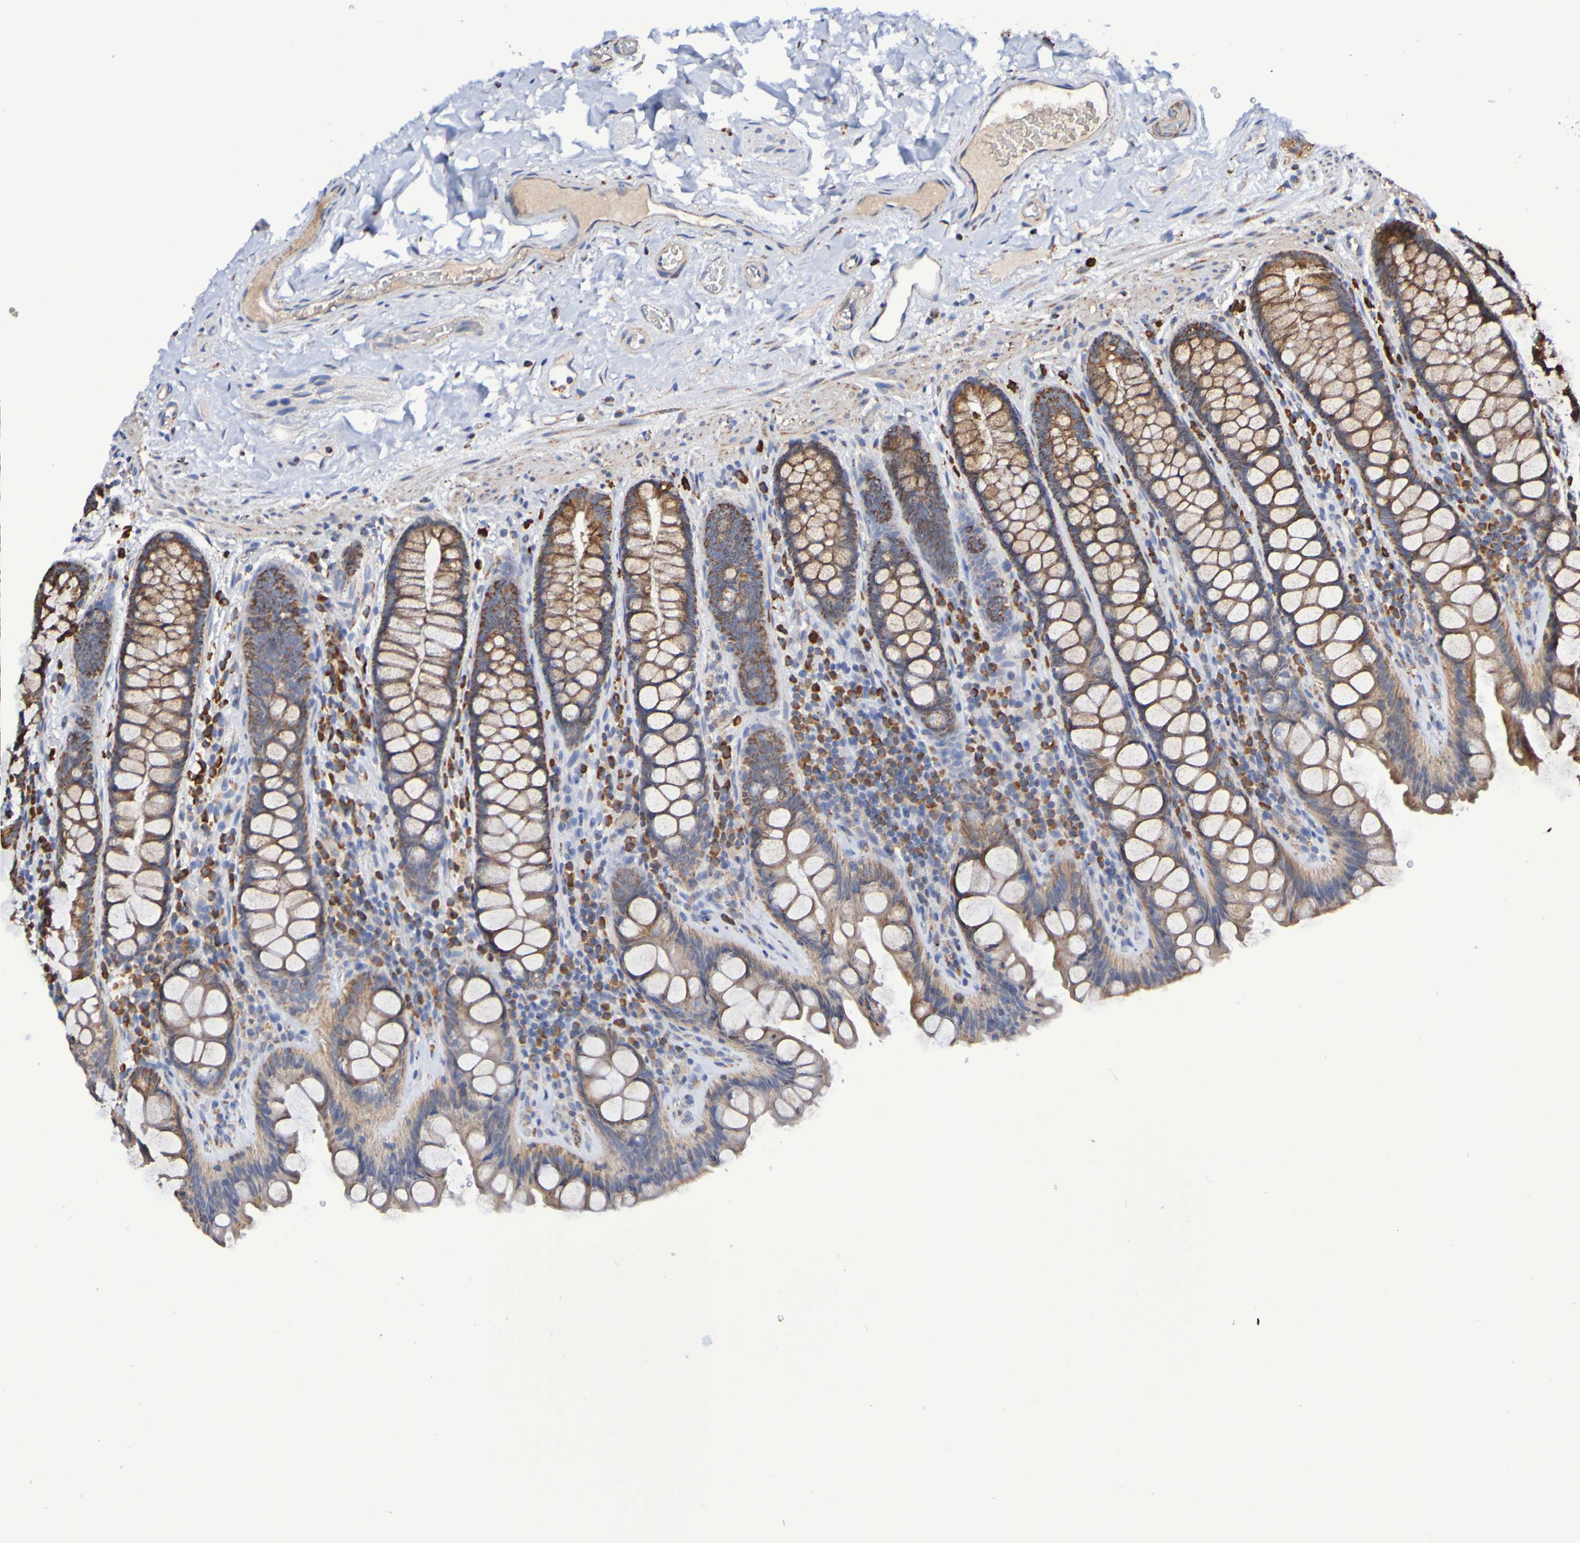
{"staining": {"intensity": "weak", "quantity": "25%-75%", "location": "cytoplasmic/membranous"}, "tissue": "colon", "cell_type": "Endothelial cells", "image_type": "normal", "snomed": [{"axis": "morphology", "description": "Normal tissue, NOS"}, {"axis": "topography", "description": "Colon"}], "caption": "A histopathology image of colon stained for a protein shows weak cytoplasmic/membranous brown staining in endothelial cells. (IHC, brightfield microscopy, high magnification).", "gene": "IL18R1", "patient": {"sex": "female", "age": 80}}